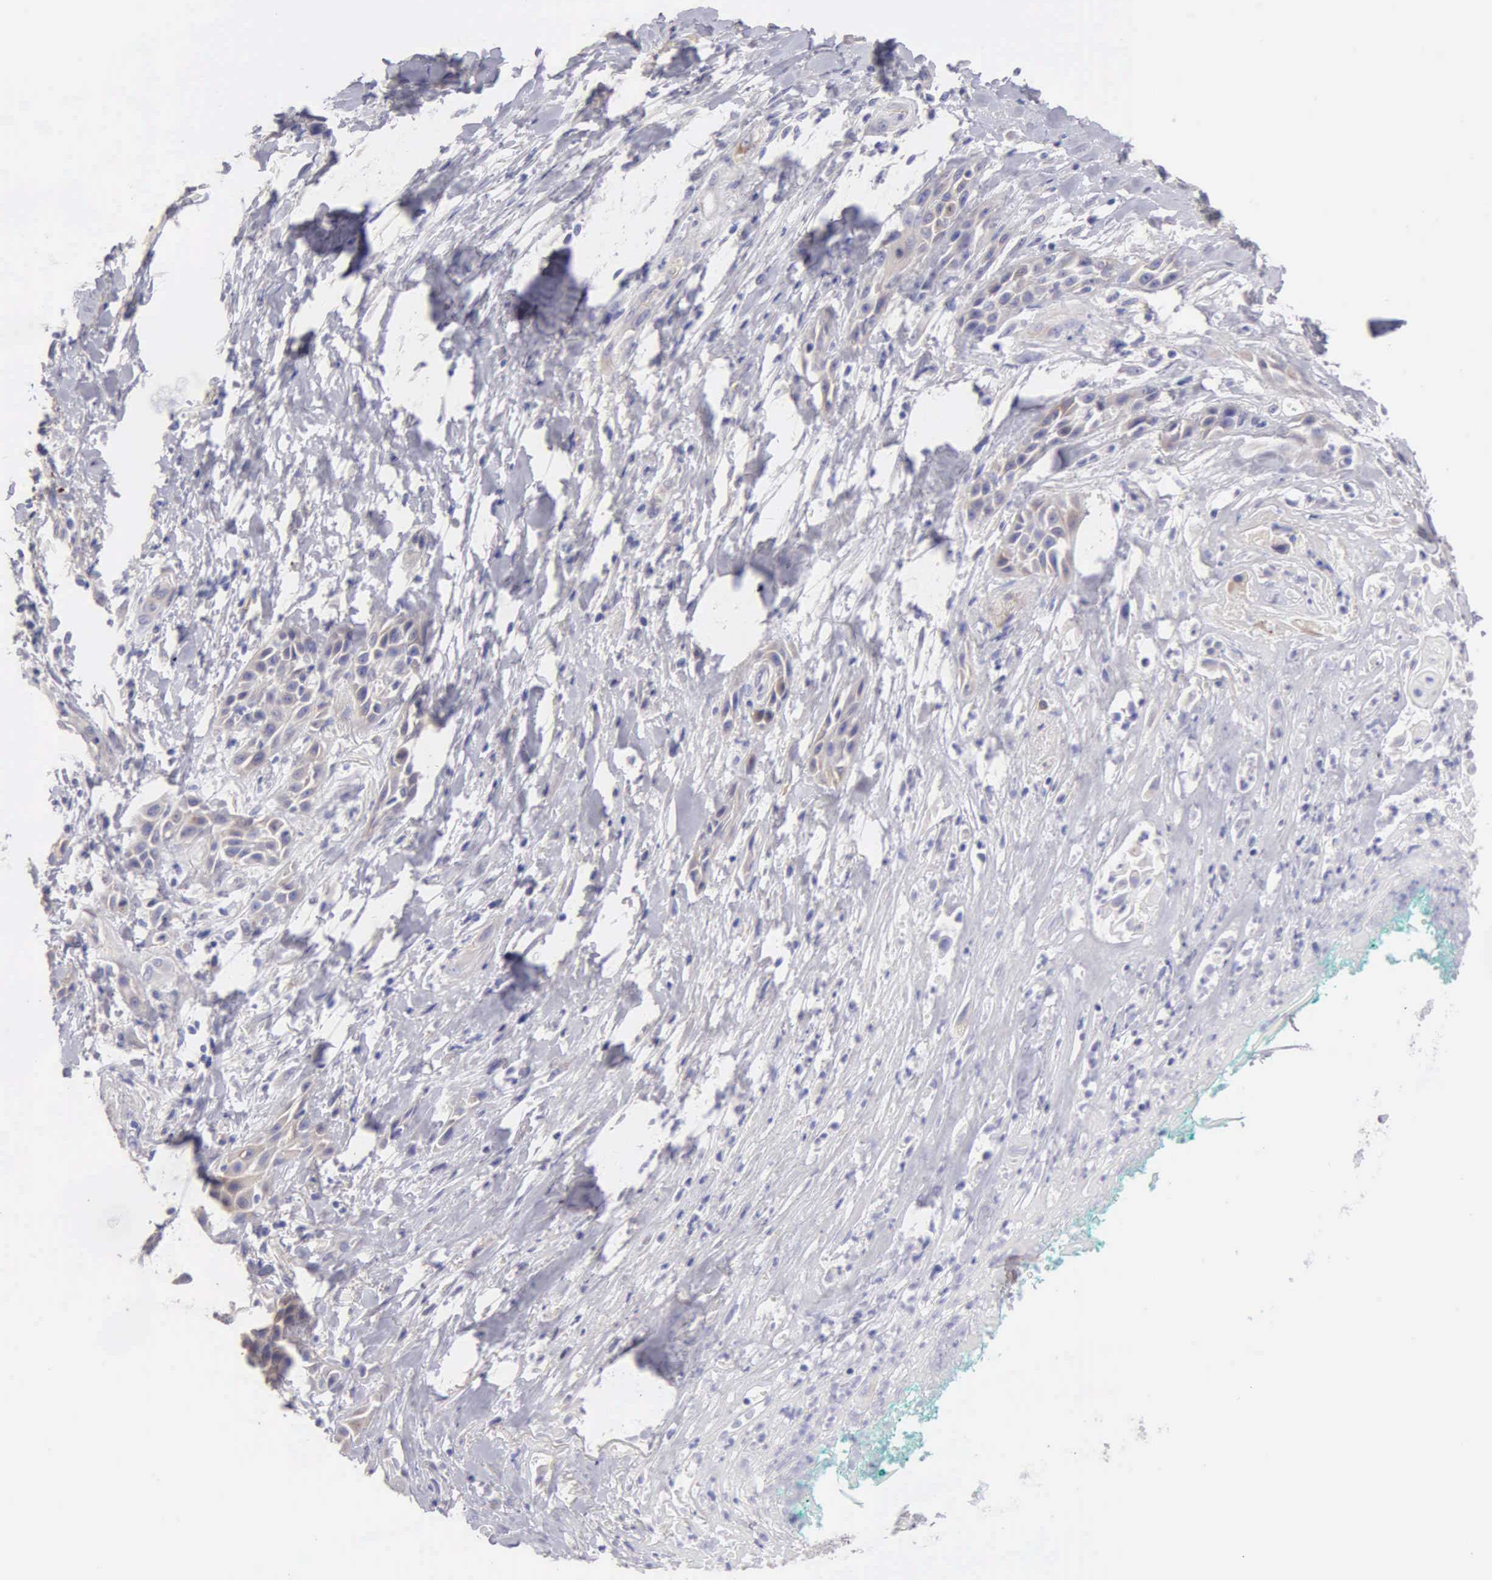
{"staining": {"intensity": "moderate", "quantity": "25%-75%", "location": "cytoplasmic/membranous"}, "tissue": "skin cancer", "cell_type": "Tumor cells", "image_type": "cancer", "snomed": [{"axis": "morphology", "description": "Squamous cell carcinoma, NOS"}, {"axis": "topography", "description": "Skin"}, {"axis": "topography", "description": "Anal"}], "caption": "Tumor cells display medium levels of moderate cytoplasmic/membranous positivity in about 25%-75% of cells in skin cancer (squamous cell carcinoma).", "gene": "APP", "patient": {"sex": "male", "age": 64}}